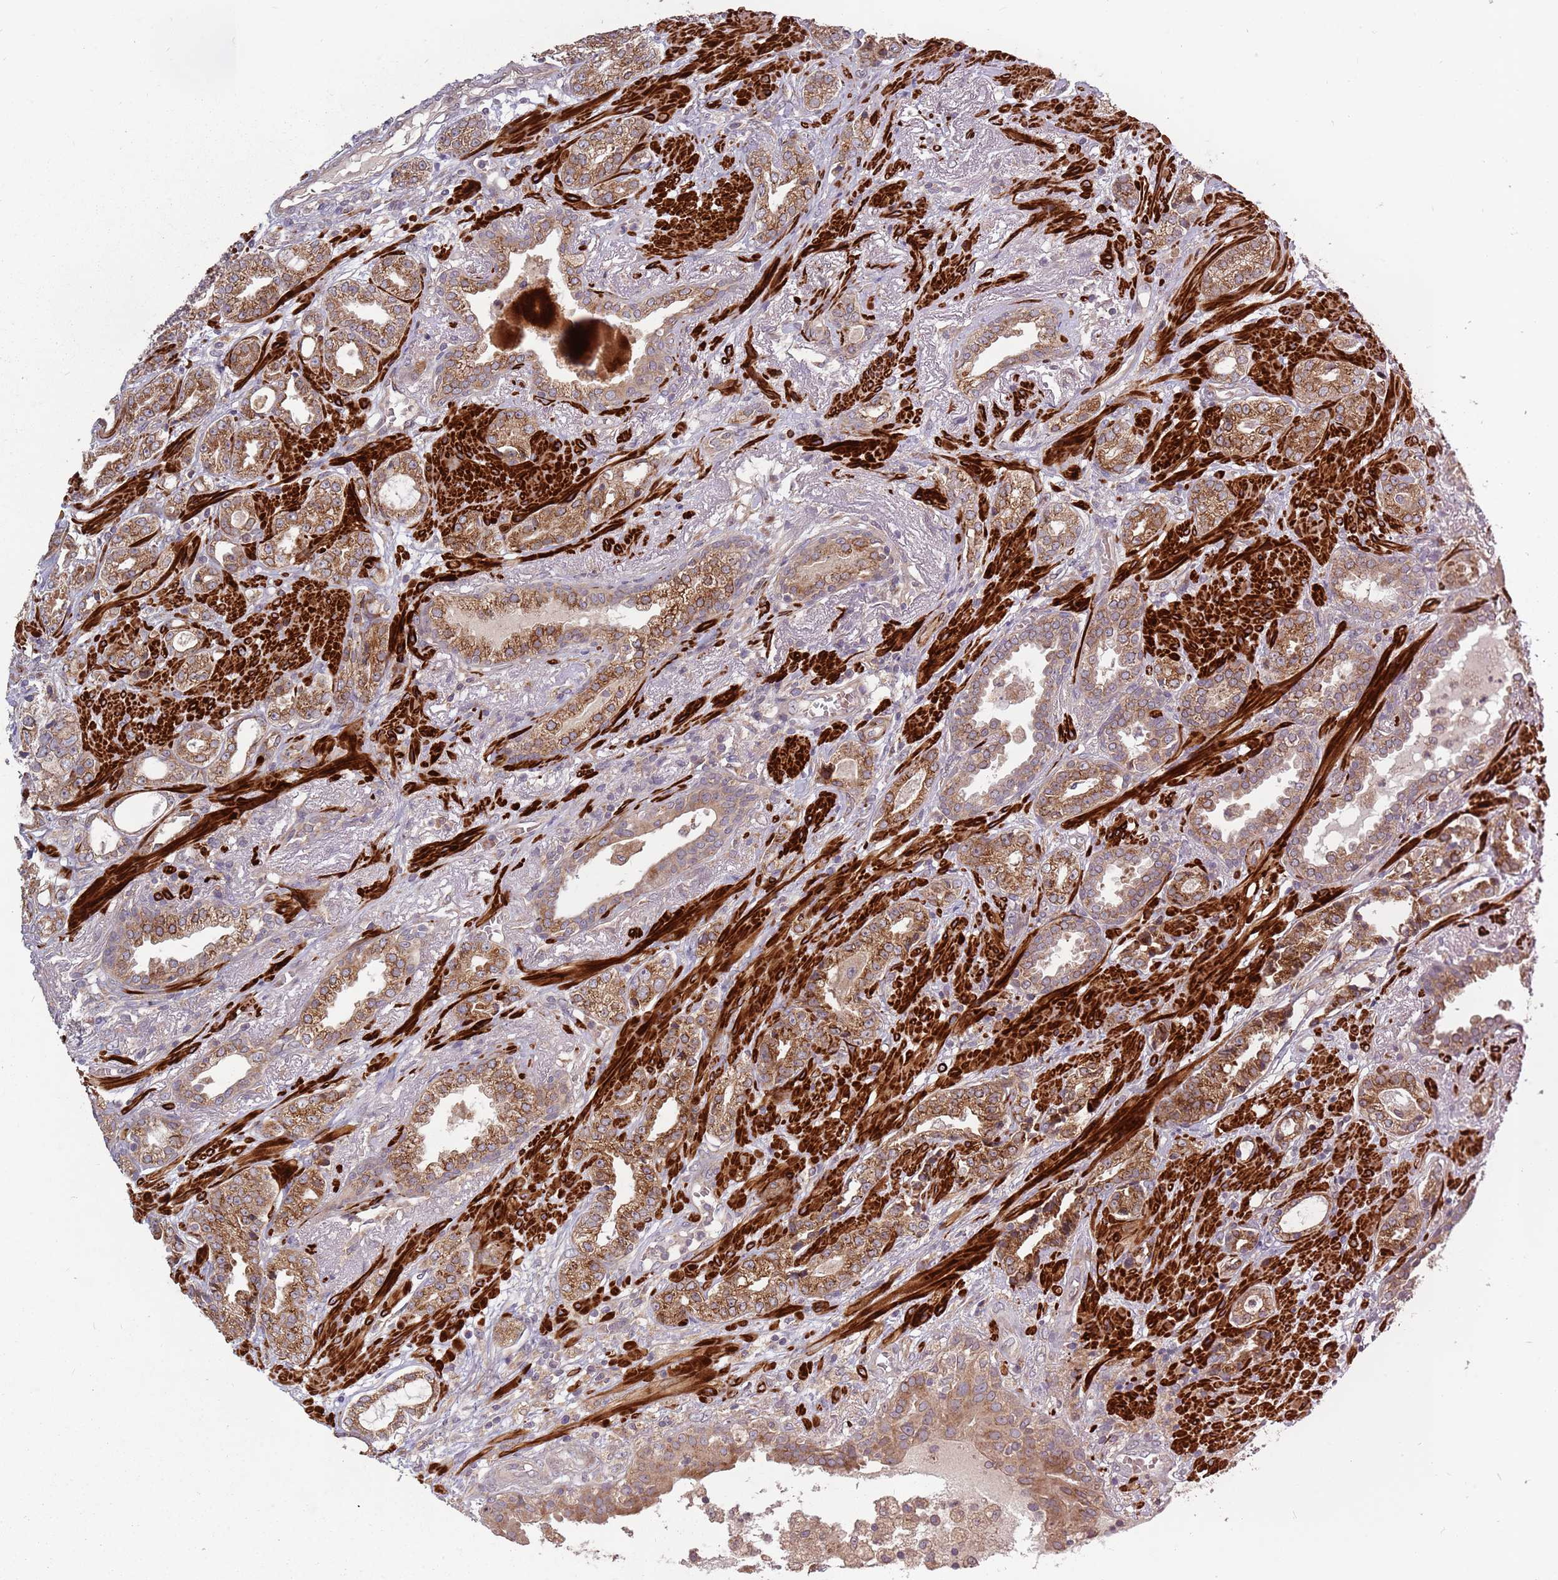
{"staining": {"intensity": "moderate", "quantity": ">75%", "location": "cytoplasmic/membranous"}, "tissue": "prostate cancer", "cell_type": "Tumor cells", "image_type": "cancer", "snomed": [{"axis": "morphology", "description": "Adenocarcinoma, High grade"}, {"axis": "topography", "description": "Prostate"}], "caption": "Immunohistochemical staining of prostate high-grade adenocarcinoma demonstrates moderate cytoplasmic/membranous protein expression in about >75% of tumor cells.", "gene": "PLD6", "patient": {"sex": "male", "age": 71}}